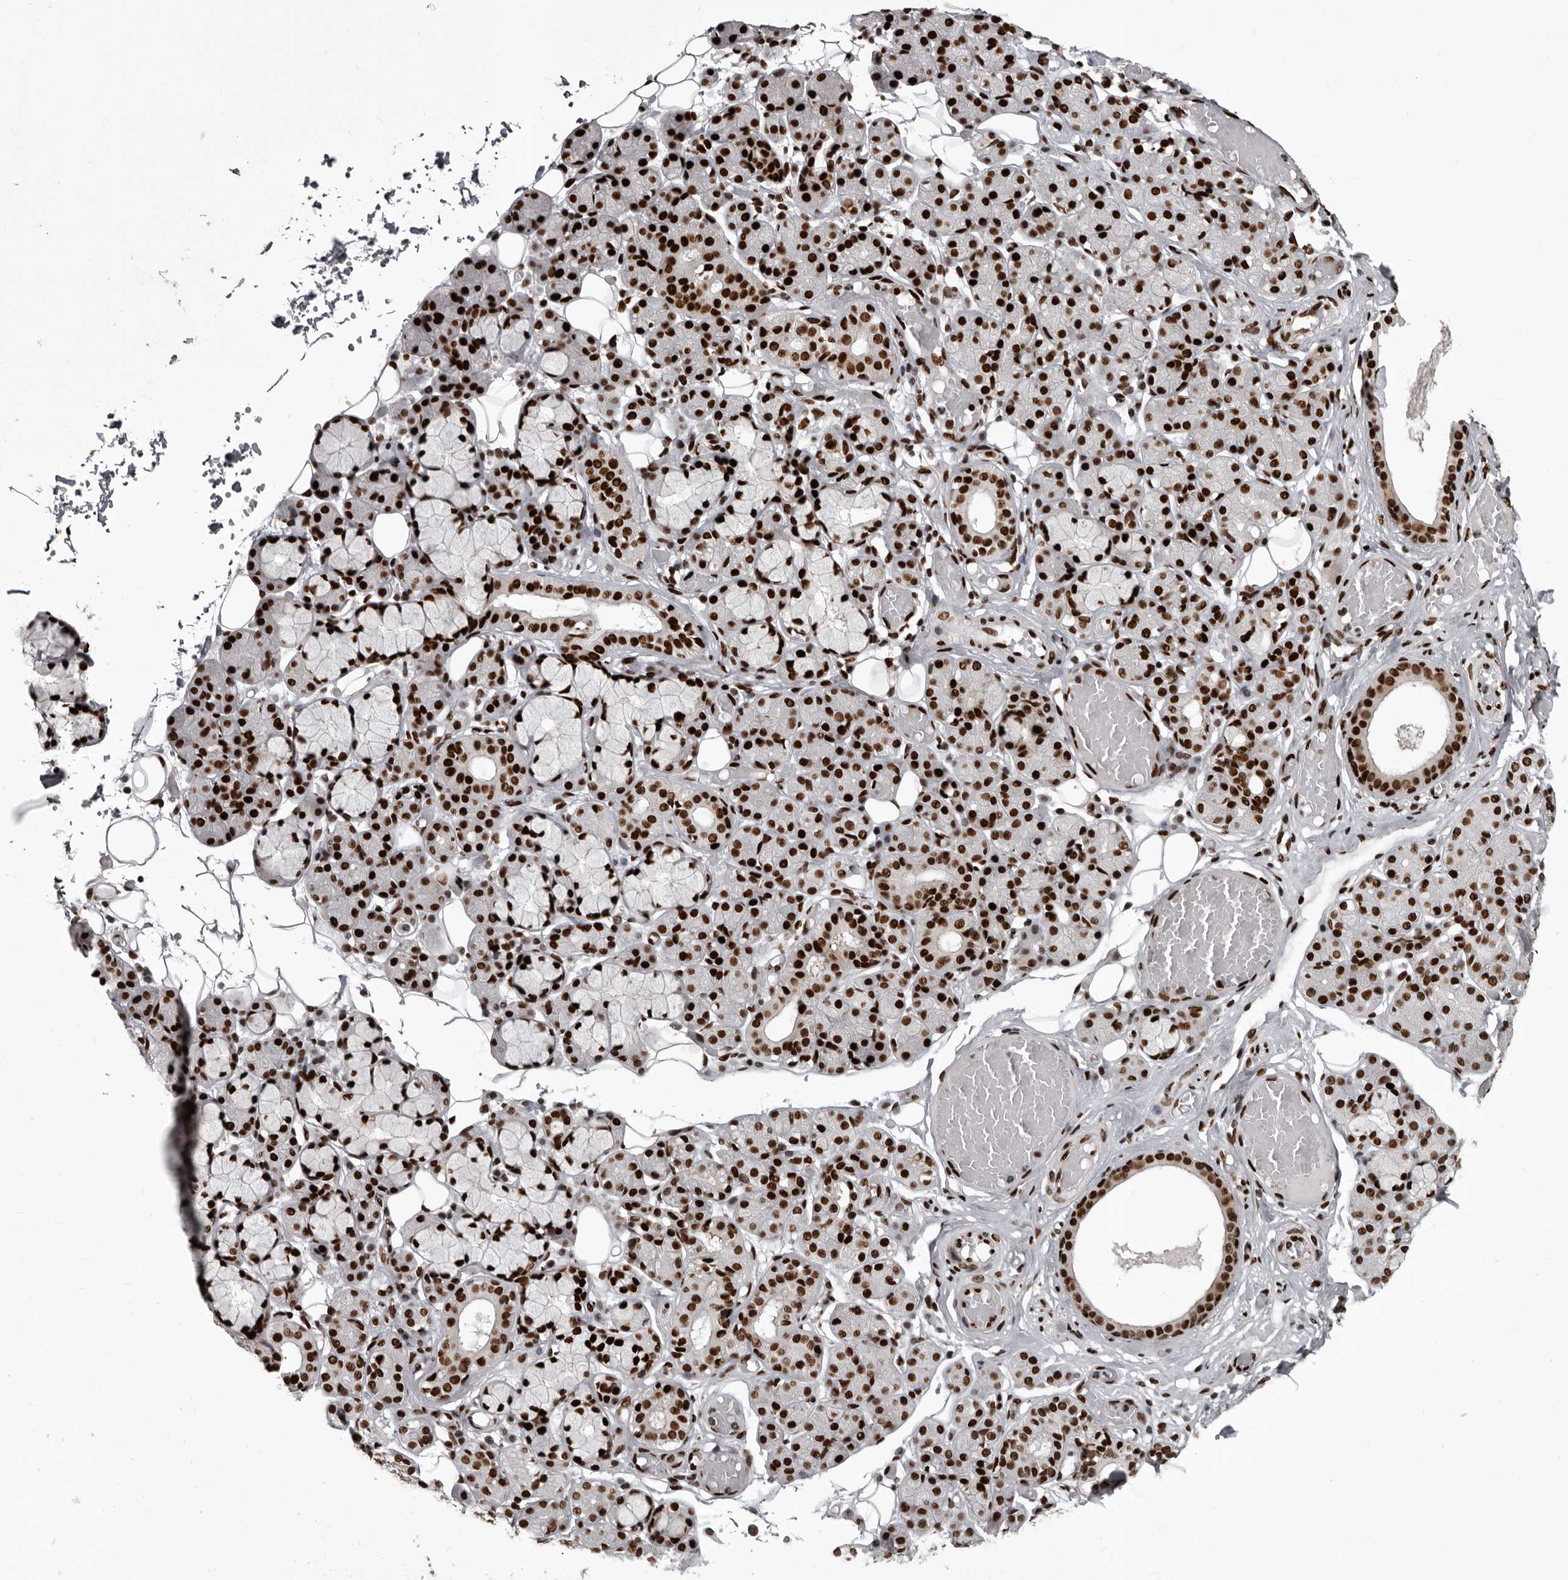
{"staining": {"intensity": "strong", "quantity": ">75%", "location": "nuclear"}, "tissue": "salivary gland", "cell_type": "Glandular cells", "image_type": "normal", "snomed": [{"axis": "morphology", "description": "Normal tissue, NOS"}, {"axis": "topography", "description": "Salivary gland"}], "caption": "Immunohistochemistry (IHC) photomicrograph of normal salivary gland: human salivary gland stained using immunohistochemistry shows high levels of strong protein expression localized specifically in the nuclear of glandular cells, appearing as a nuclear brown color.", "gene": "NUMA1", "patient": {"sex": "male", "age": 63}}